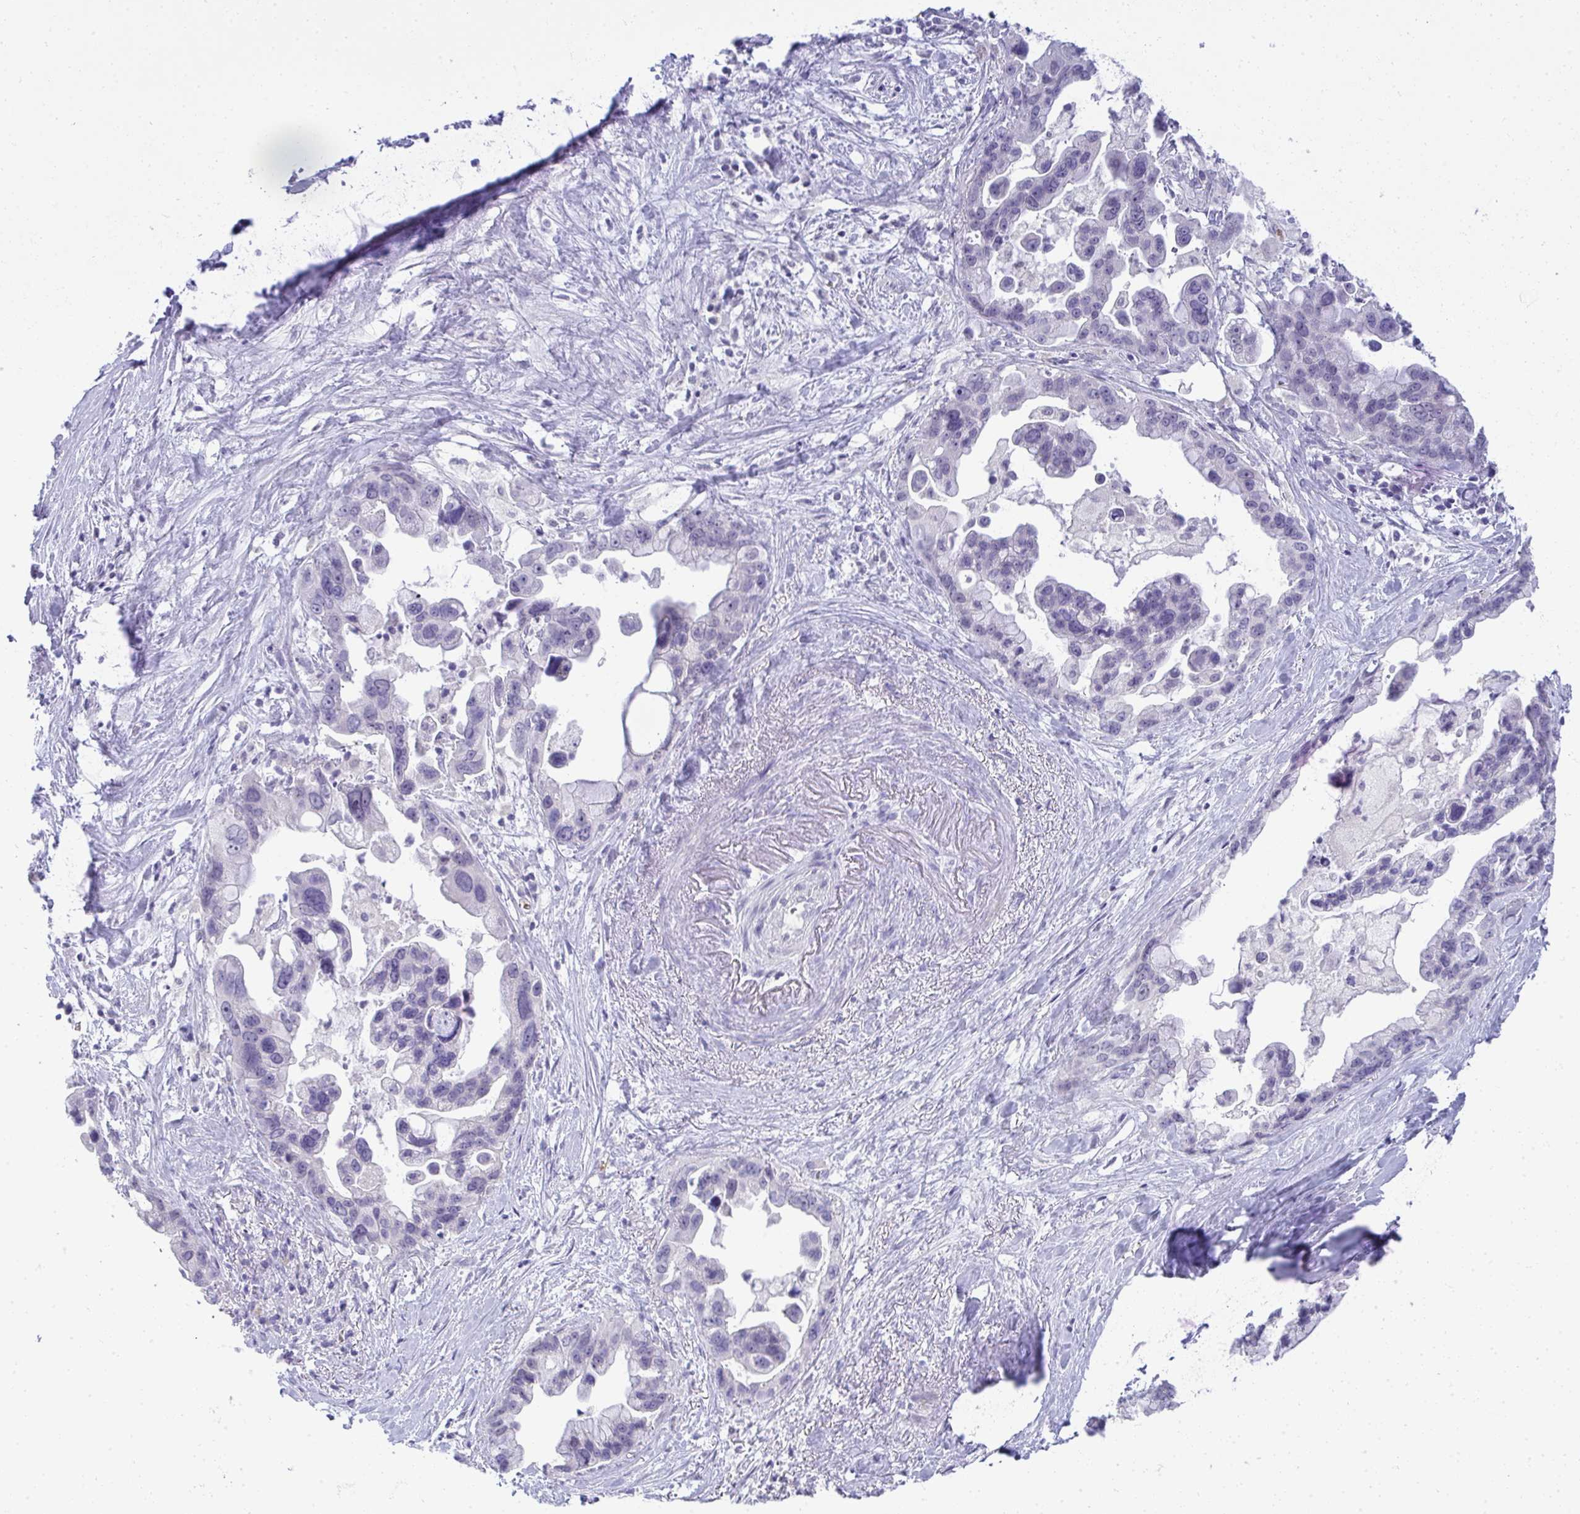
{"staining": {"intensity": "negative", "quantity": "none", "location": "none"}, "tissue": "pancreatic cancer", "cell_type": "Tumor cells", "image_type": "cancer", "snomed": [{"axis": "morphology", "description": "Adenocarcinoma, NOS"}, {"axis": "topography", "description": "Pancreas"}], "caption": "Protein analysis of pancreatic cancer (adenocarcinoma) reveals no significant staining in tumor cells. (DAB immunohistochemistry, high magnification).", "gene": "TMEM82", "patient": {"sex": "female", "age": 83}}